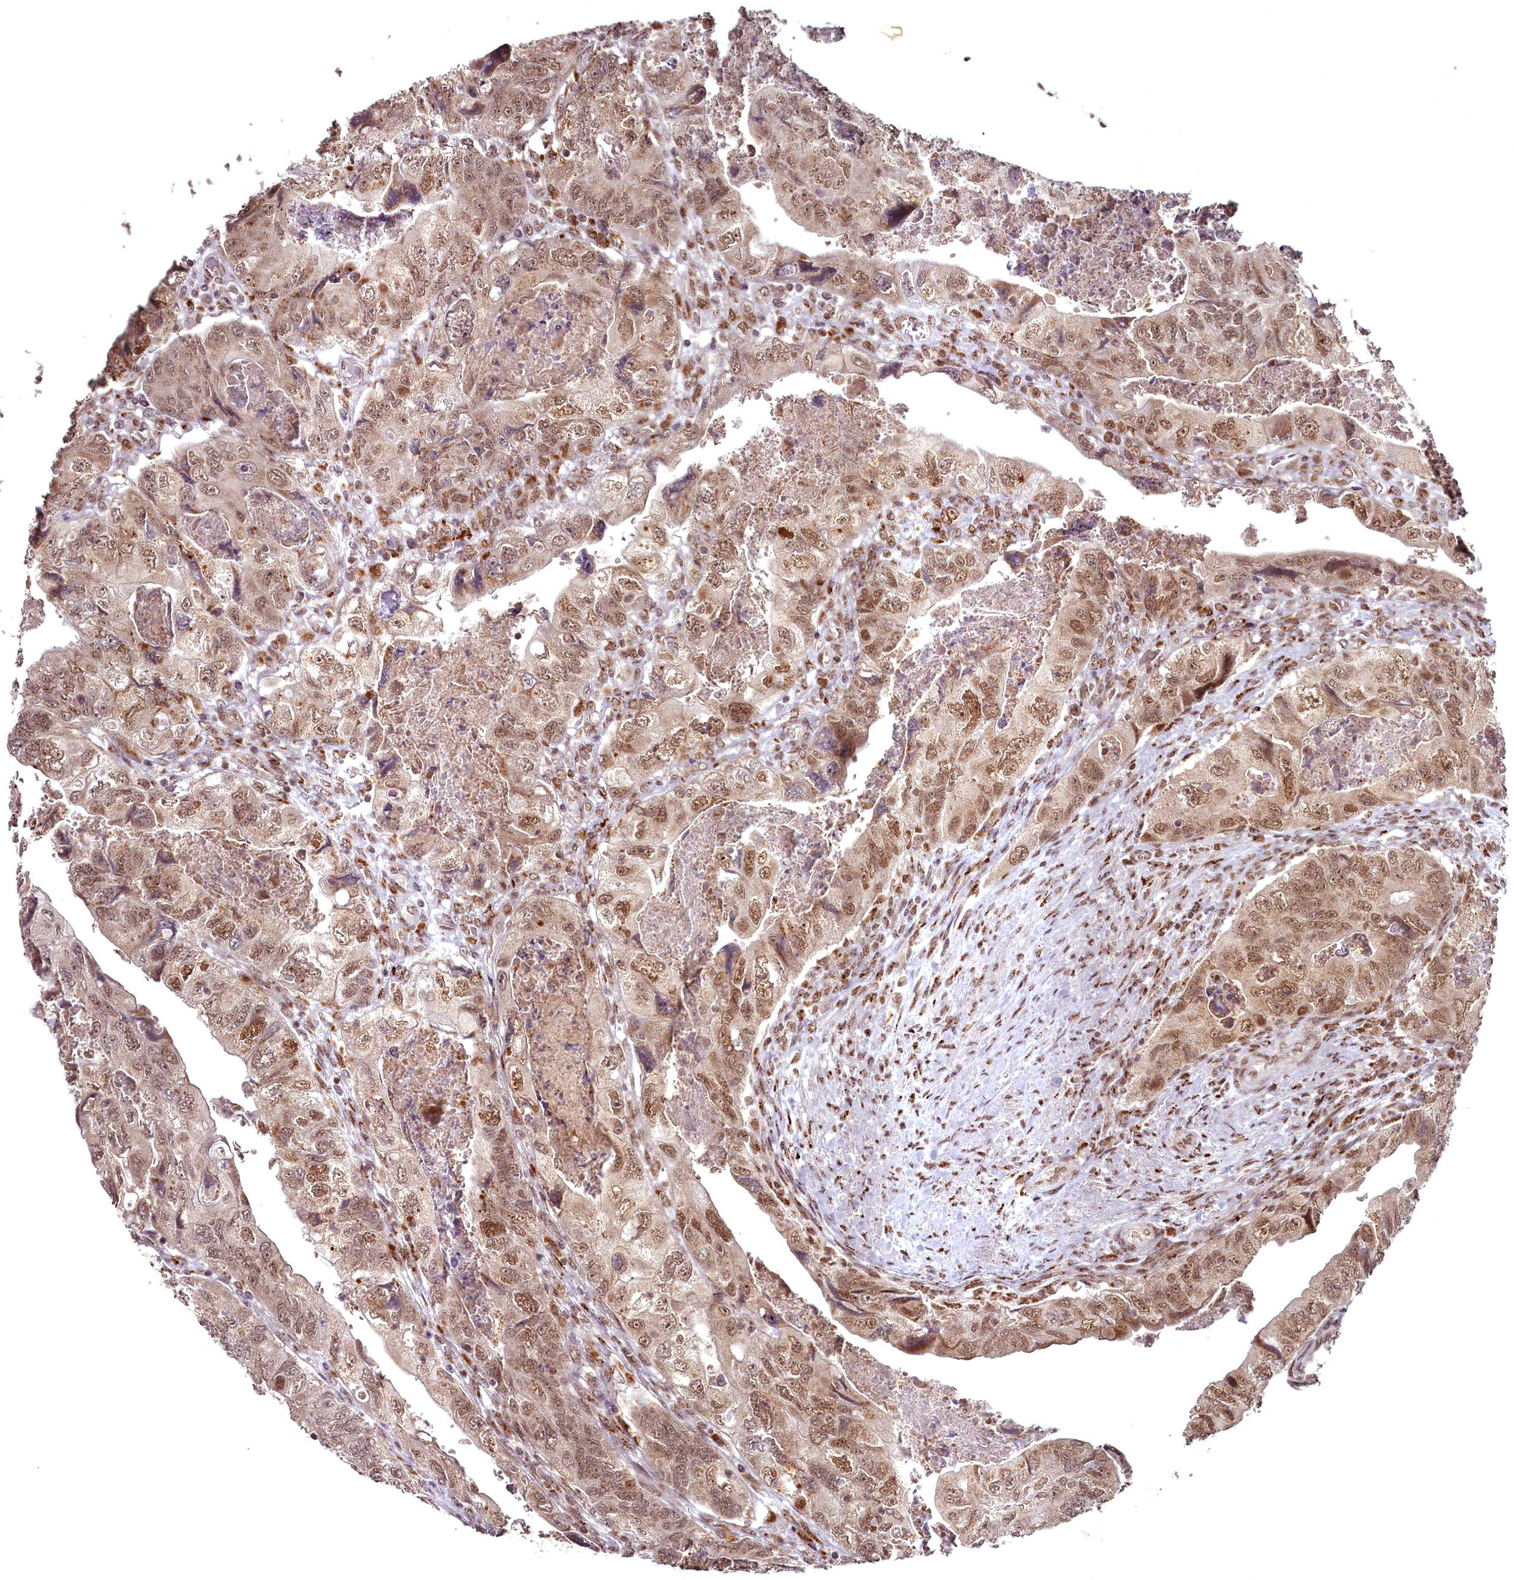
{"staining": {"intensity": "moderate", "quantity": ">75%", "location": "nuclear"}, "tissue": "colorectal cancer", "cell_type": "Tumor cells", "image_type": "cancer", "snomed": [{"axis": "morphology", "description": "Adenocarcinoma, NOS"}, {"axis": "topography", "description": "Rectum"}], "caption": "Immunohistochemistry (IHC) image of human adenocarcinoma (colorectal) stained for a protein (brown), which displays medium levels of moderate nuclear positivity in about >75% of tumor cells.", "gene": "CEP83", "patient": {"sex": "male", "age": 63}}